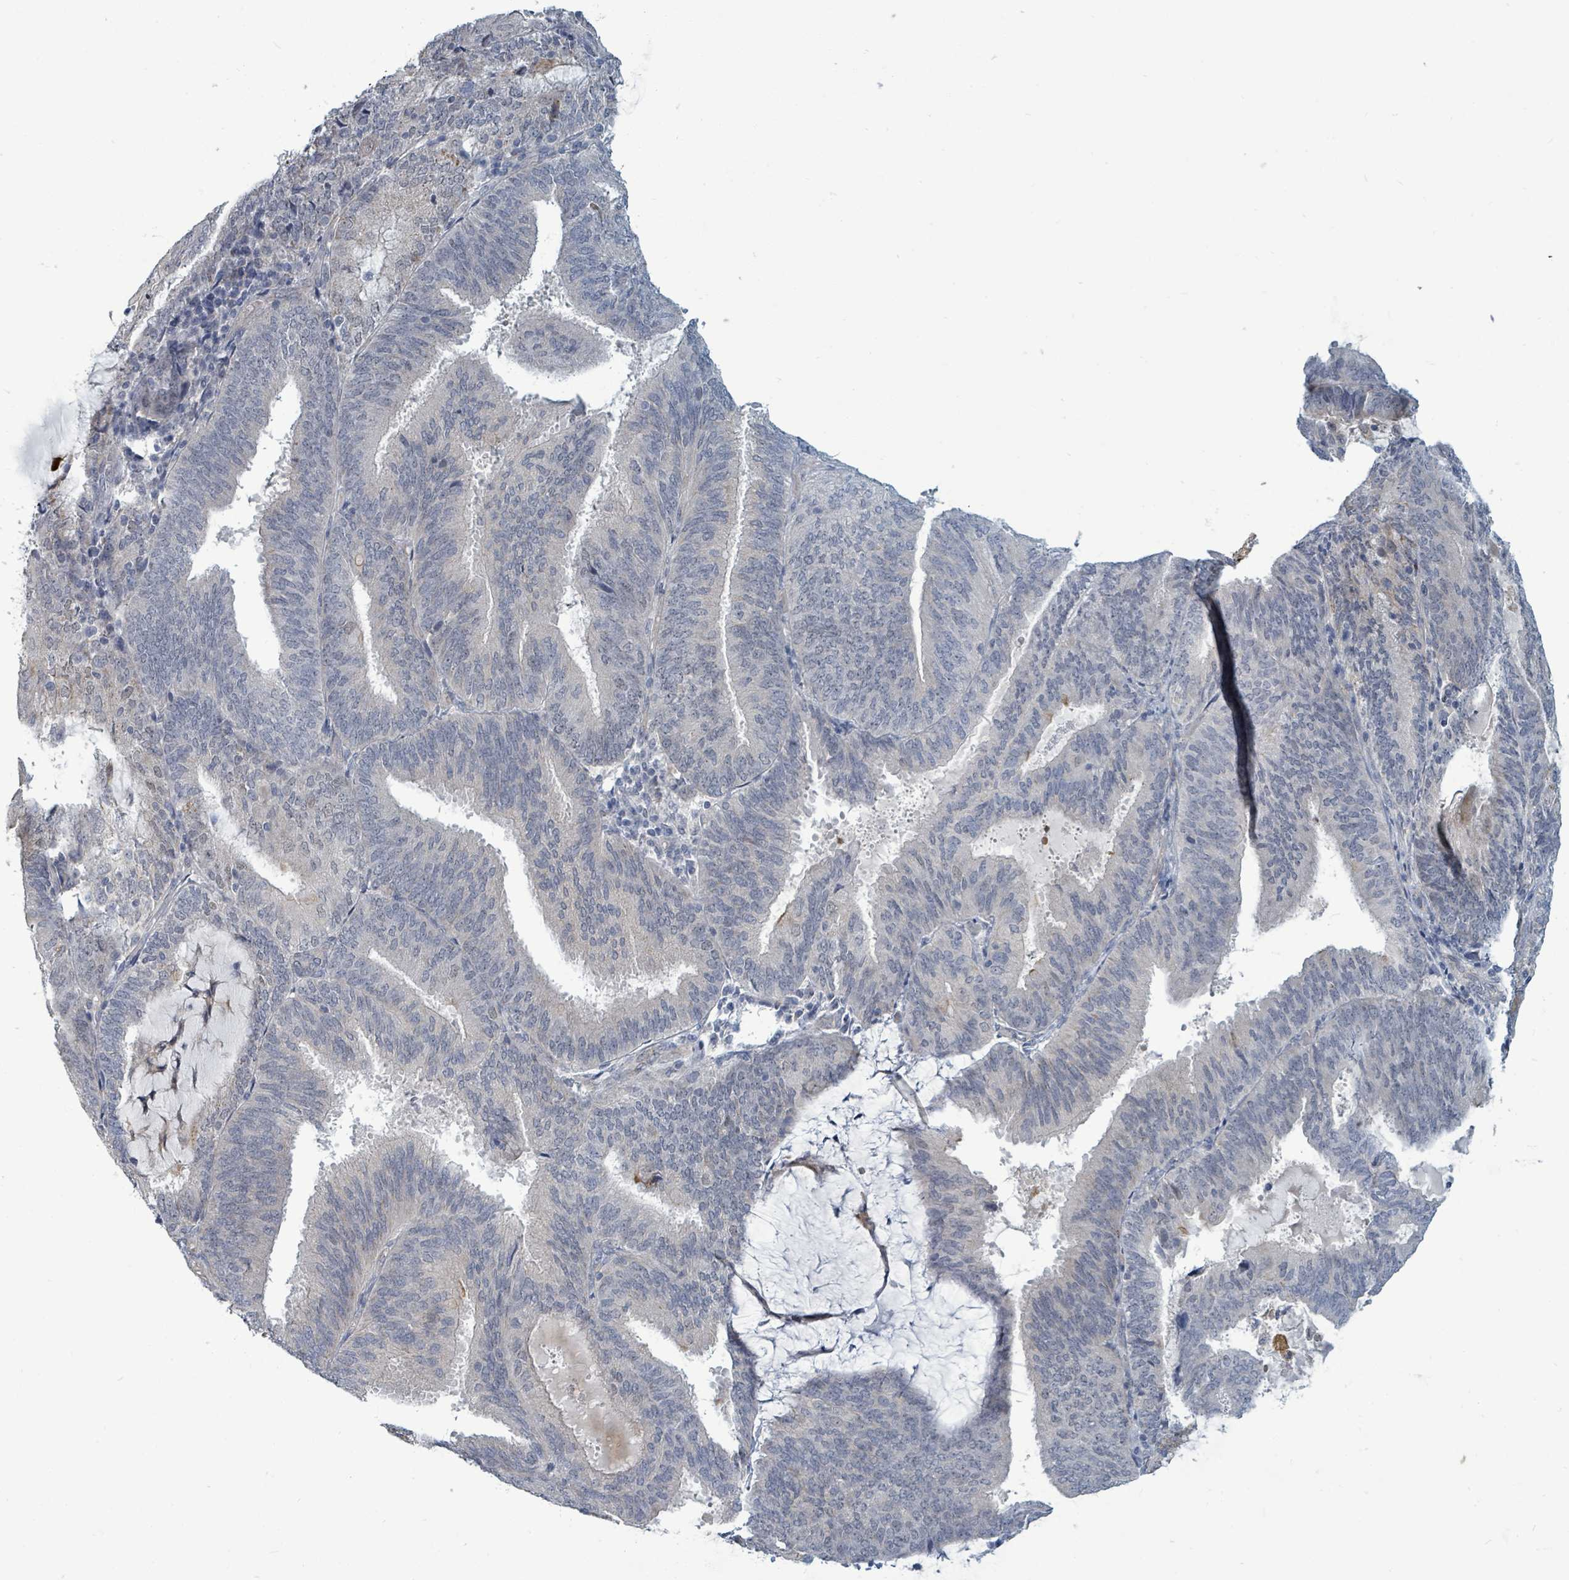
{"staining": {"intensity": "negative", "quantity": "none", "location": "none"}, "tissue": "endometrial cancer", "cell_type": "Tumor cells", "image_type": "cancer", "snomed": [{"axis": "morphology", "description": "Adenocarcinoma, NOS"}, {"axis": "topography", "description": "Endometrium"}], "caption": "Tumor cells are negative for protein expression in human endometrial adenocarcinoma.", "gene": "TRDMT1", "patient": {"sex": "female", "age": 81}}